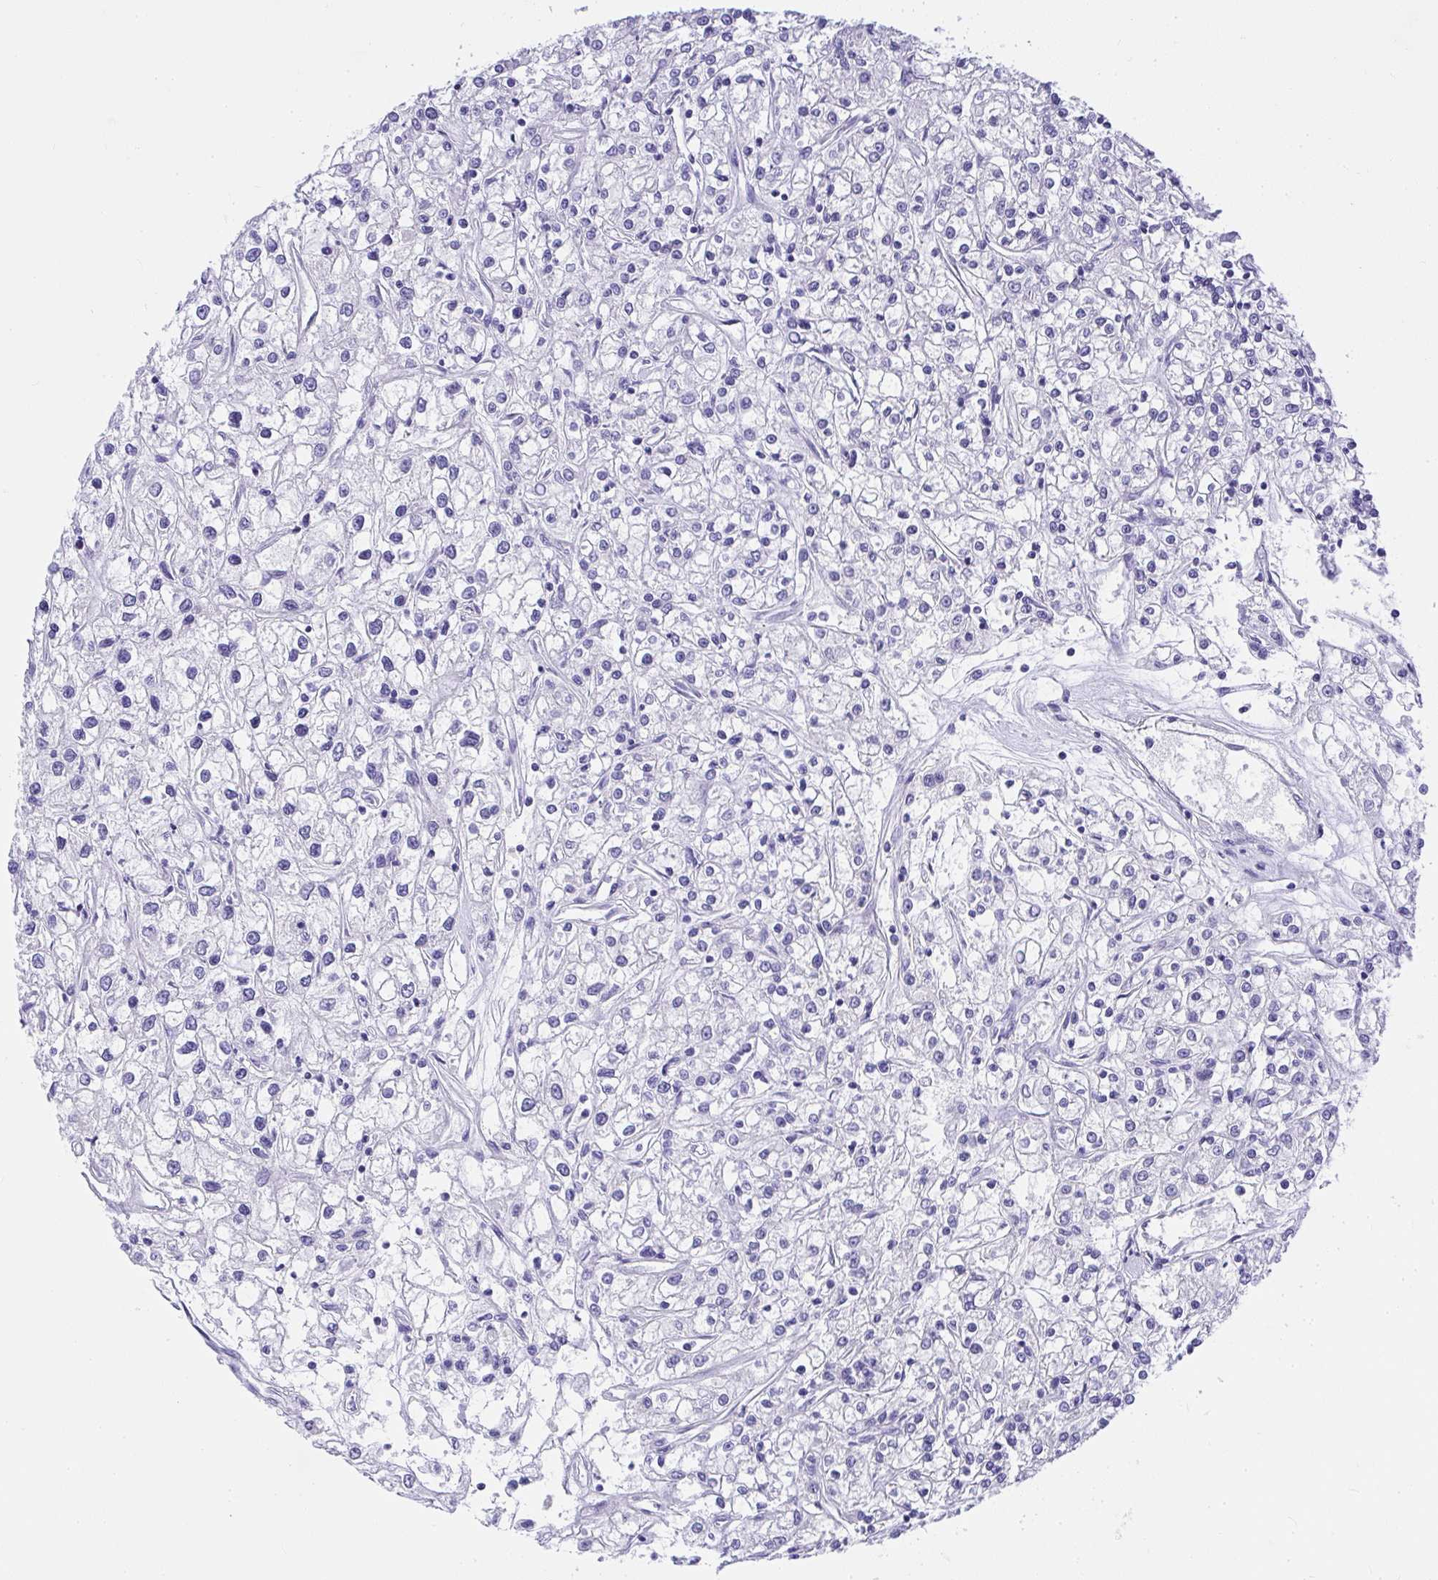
{"staining": {"intensity": "negative", "quantity": "none", "location": "none"}, "tissue": "renal cancer", "cell_type": "Tumor cells", "image_type": "cancer", "snomed": [{"axis": "morphology", "description": "Adenocarcinoma, NOS"}, {"axis": "topography", "description": "Kidney"}], "caption": "This is an immunohistochemistry image of renal cancer (adenocarcinoma). There is no expression in tumor cells.", "gene": "AVIL", "patient": {"sex": "female", "age": 59}}